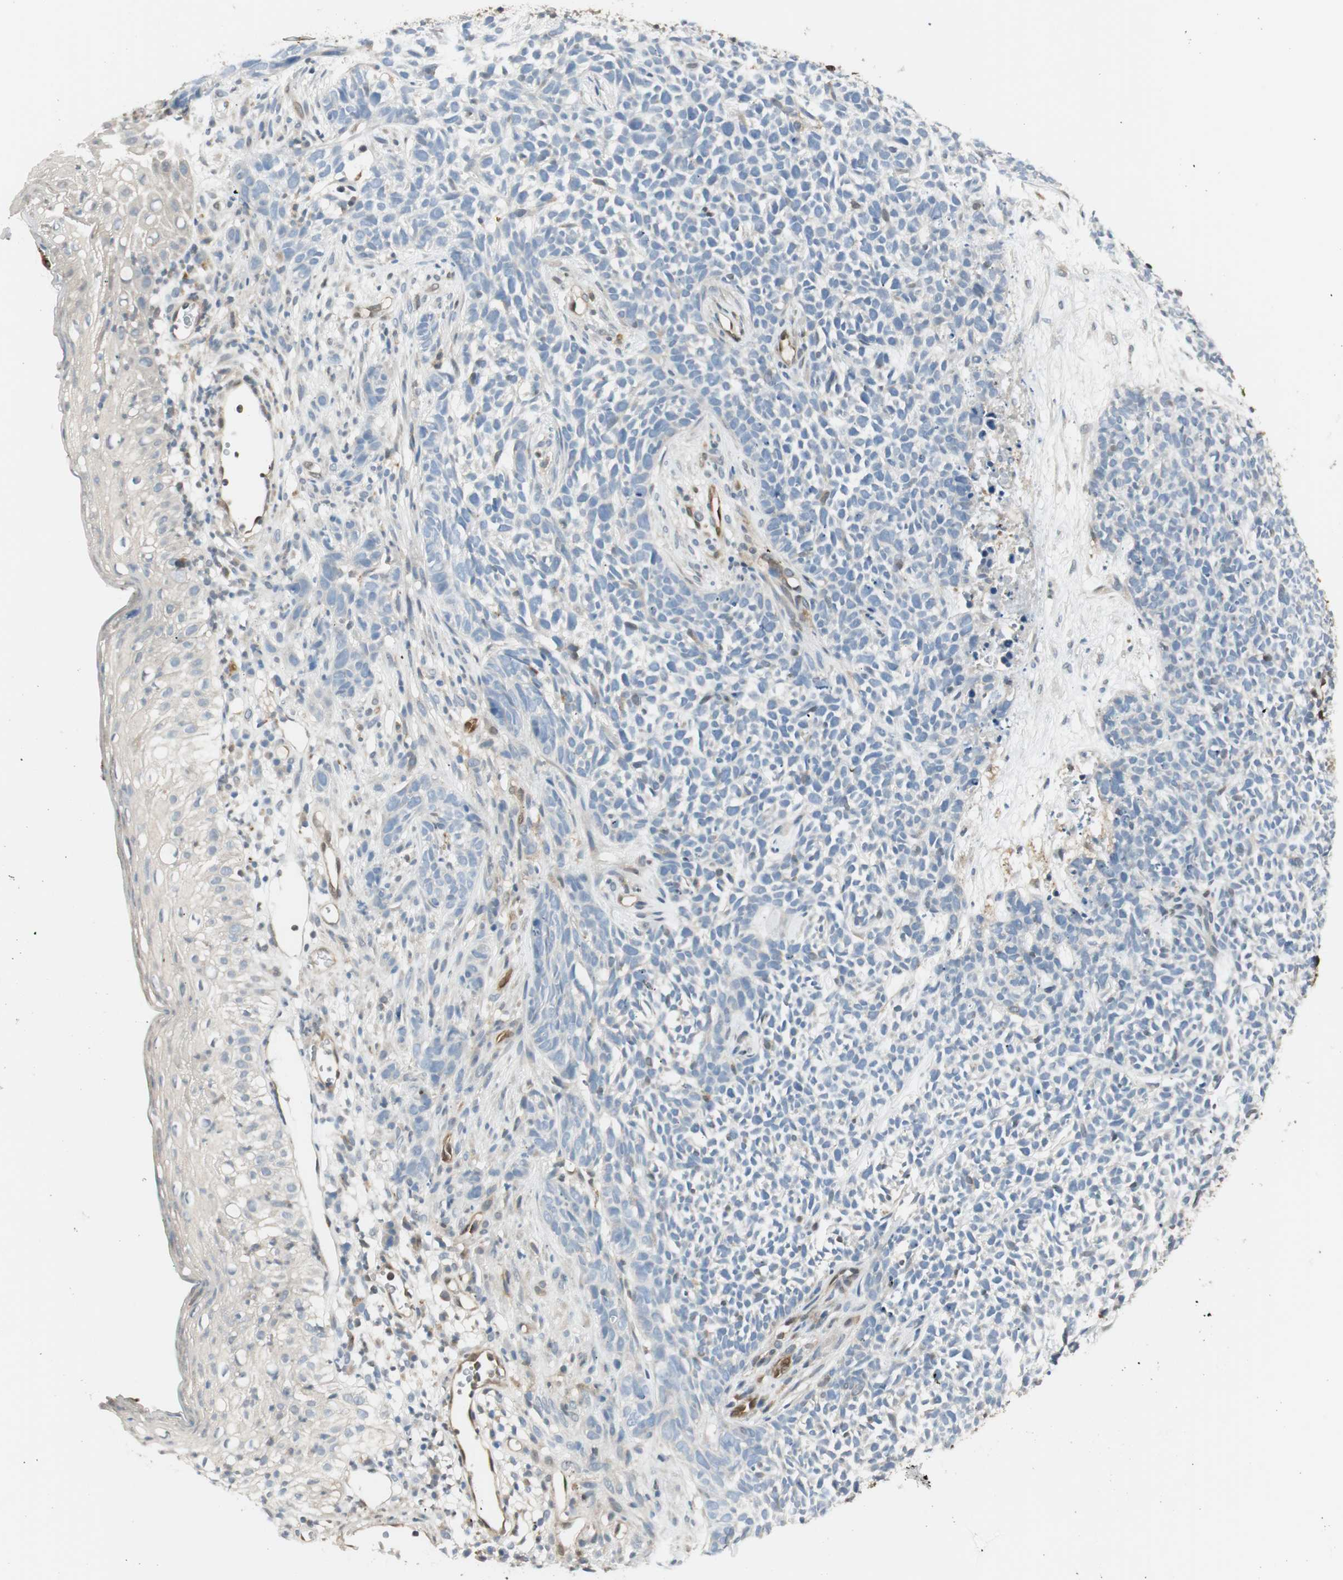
{"staining": {"intensity": "negative", "quantity": "none", "location": "none"}, "tissue": "skin cancer", "cell_type": "Tumor cells", "image_type": "cancer", "snomed": [{"axis": "morphology", "description": "Basal cell carcinoma"}, {"axis": "topography", "description": "Skin"}], "caption": "IHC micrograph of neoplastic tissue: basal cell carcinoma (skin) stained with DAB exhibits no significant protein expression in tumor cells. (Stains: DAB immunohistochemistry (IHC) with hematoxylin counter stain, Microscopy: brightfield microscopy at high magnification).", "gene": "SERPINB6", "patient": {"sex": "female", "age": 84}}